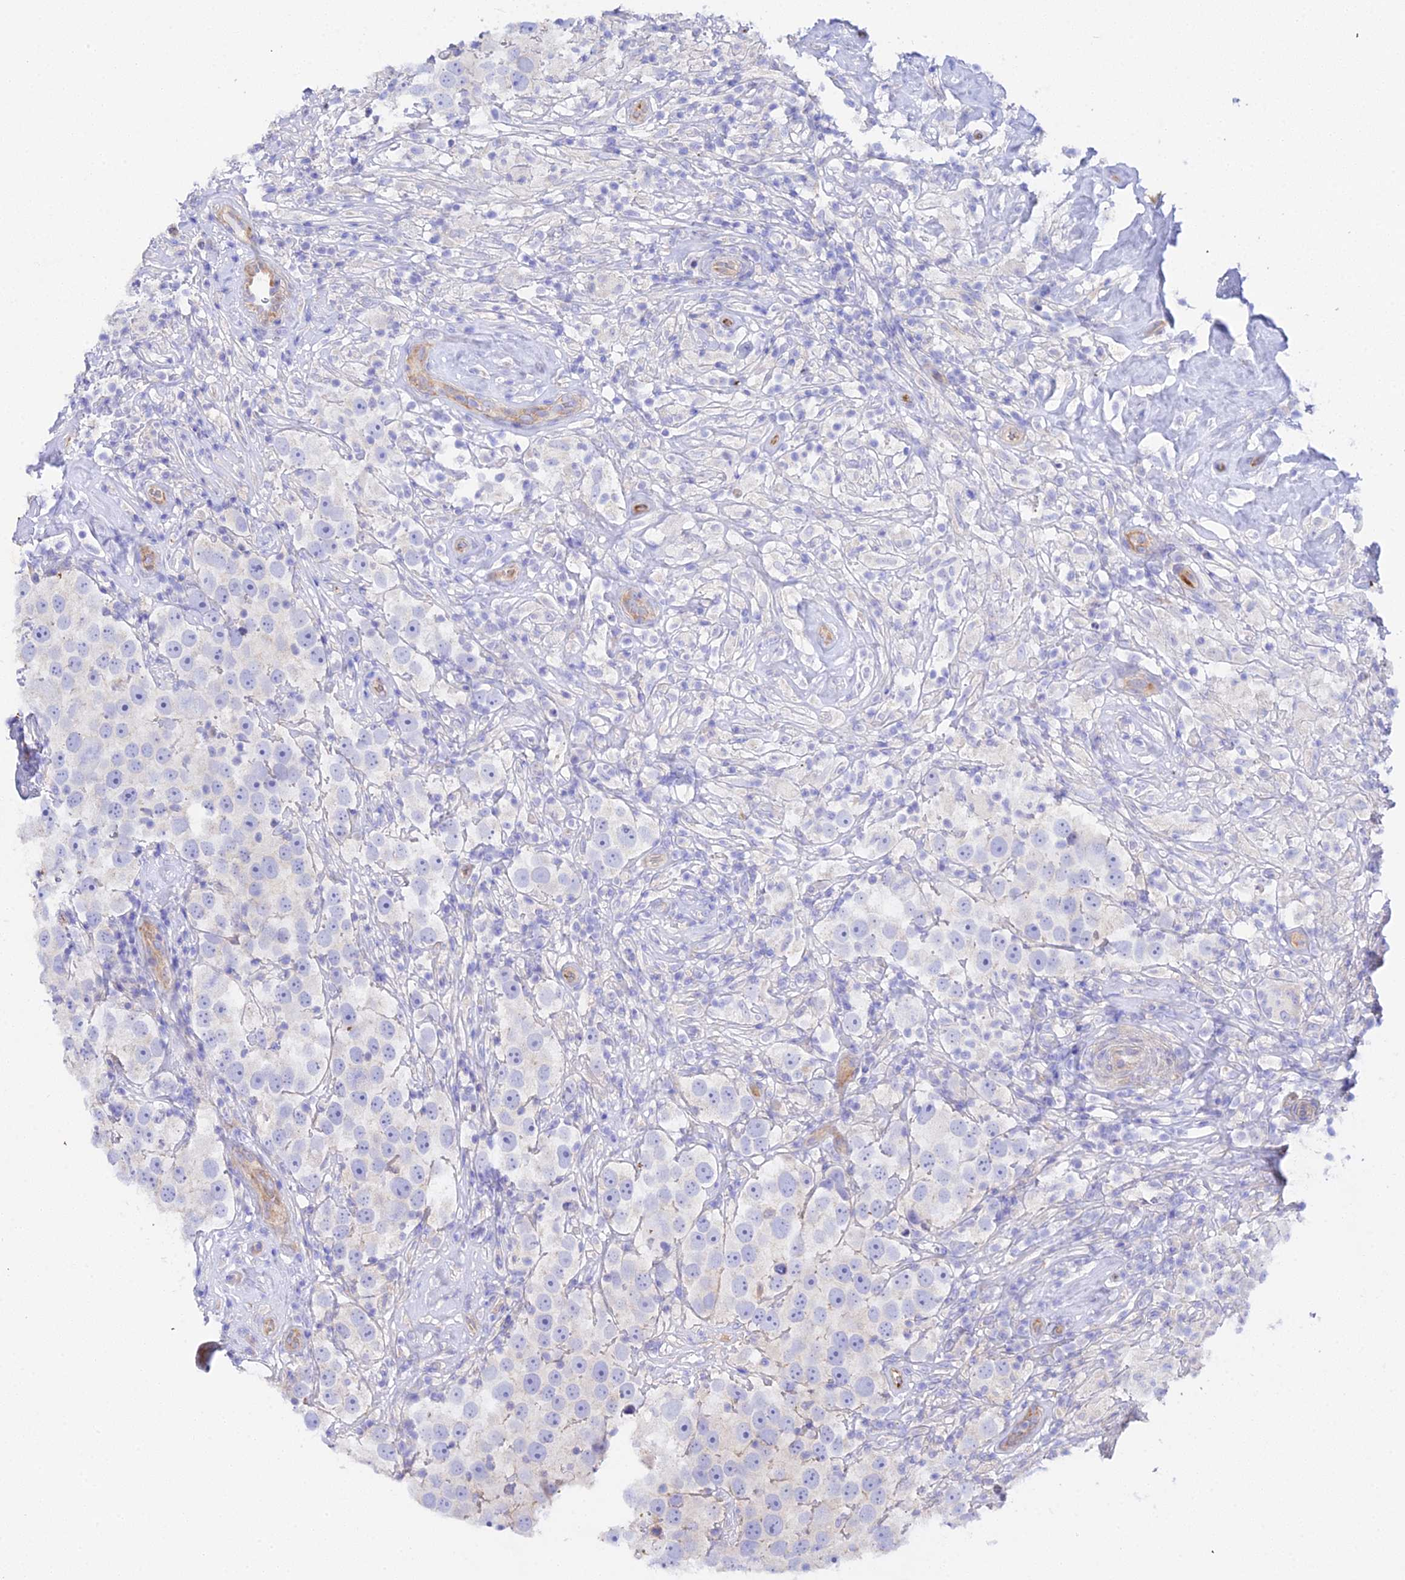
{"staining": {"intensity": "negative", "quantity": "none", "location": "none"}, "tissue": "testis cancer", "cell_type": "Tumor cells", "image_type": "cancer", "snomed": [{"axis": "morphology", "description": "Seminoma, NOS"}, {"axis": "topography", "description": "Testis"}], "caption": "Immunohistochemical staining of seminoma (testis) reveals no significant positivity in tumor cells. Brightfield microscopy of immunohistochemistry stained with DAB (brown) and hematoxylin (blue), captured at high magnification.", "gene": "CFAP45", "patient": {"sex": "male", "age": 49}}